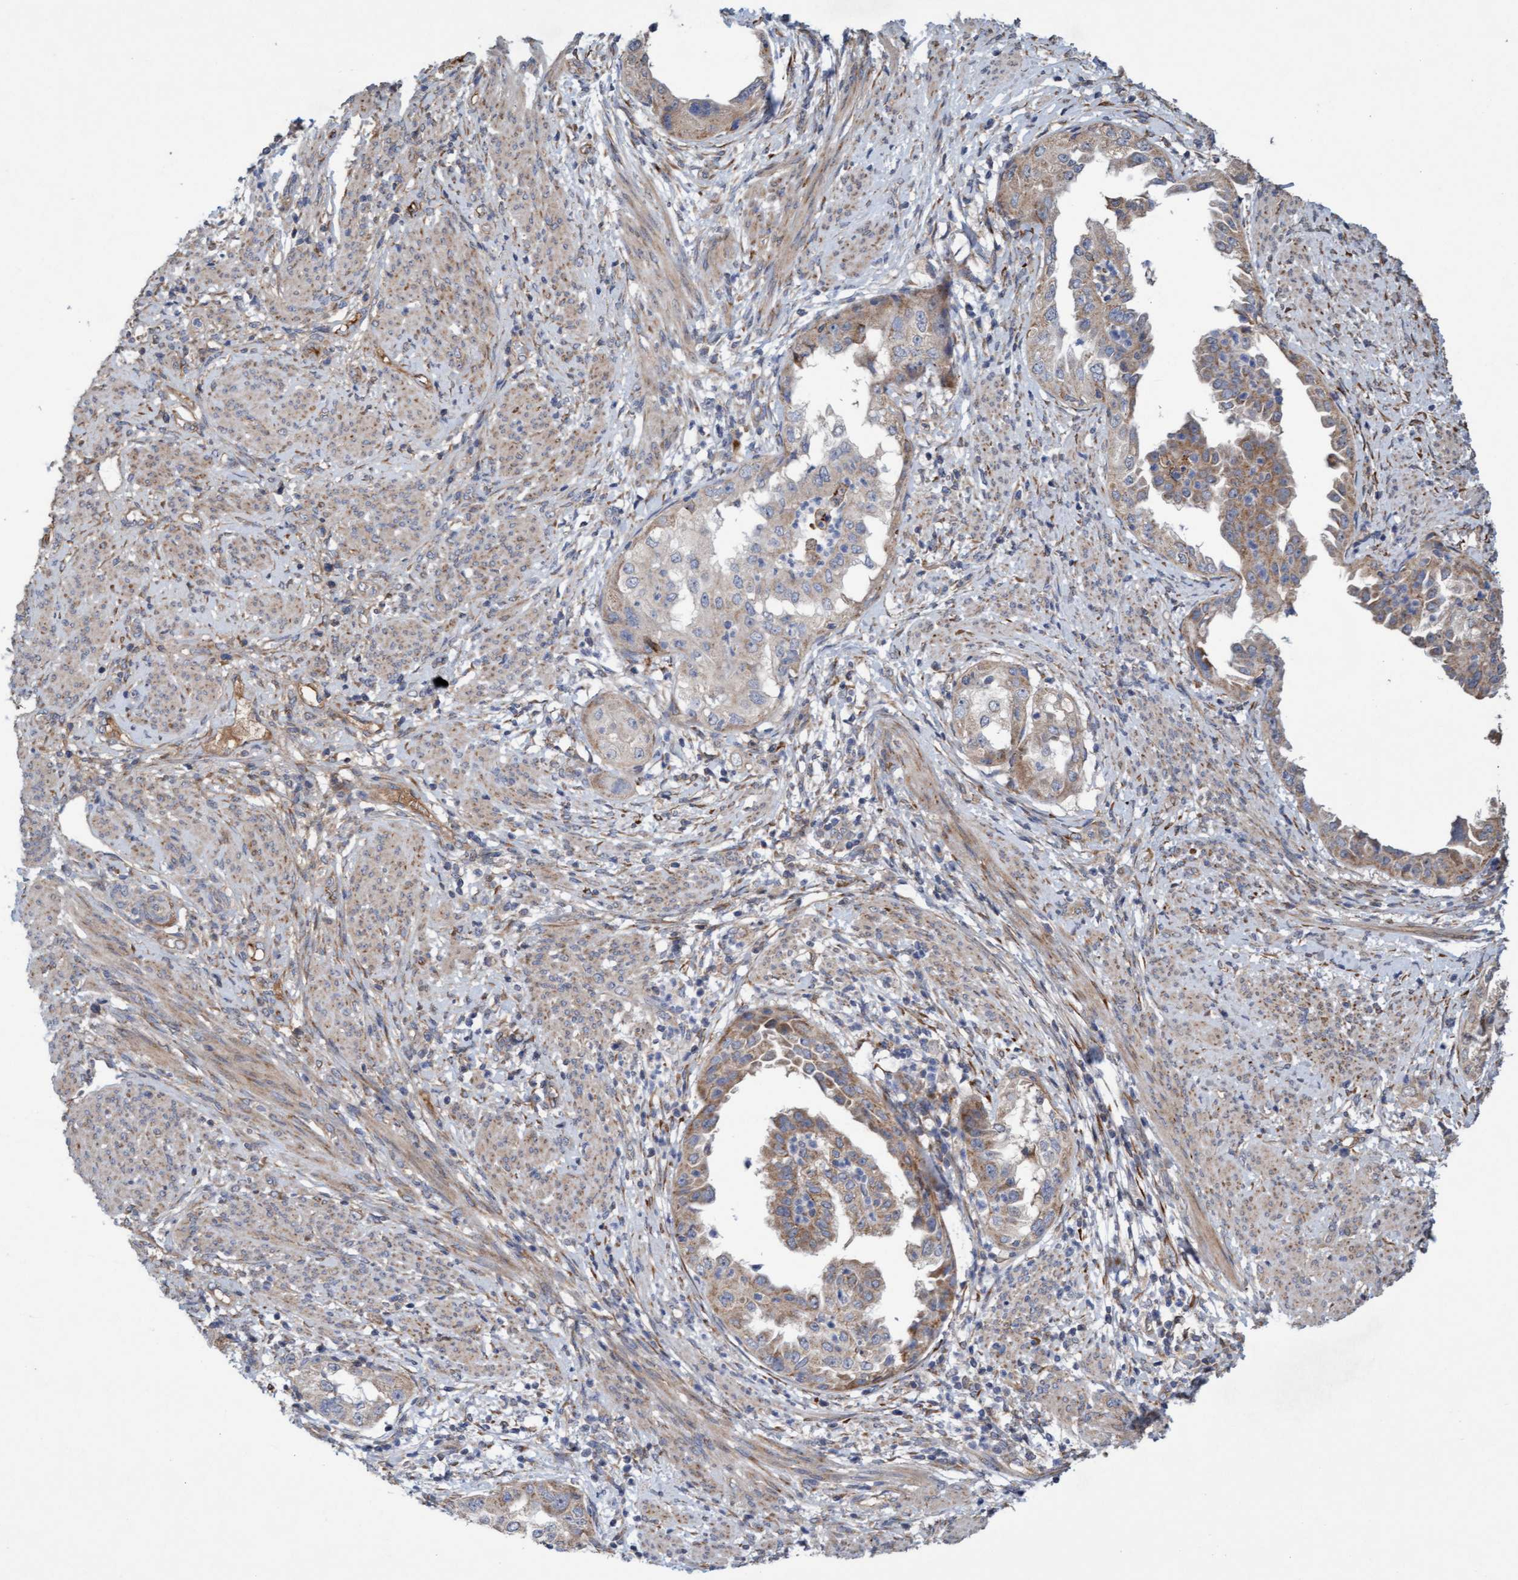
{"staining": {"intensity": "weak", "quantity": ">75%", "location": "cytoplasmic/membranous"}, "tissue": "endometrial cancer", "cell_type": "Tumor cells", "image_type": "cancer", "snomed": [{"axis": "morphology", "description": "Adenocarcinoma, NOS"}, {"axis": "topography", "description": "Endometrium"}], "caption": "Weak cytoplasmic/membranous protein staining is seen in about >75% of tumor cells in adenocarcinoma (endometrial).", "gene": "DDHD2", "patient": {"sex": "female", "age": 85}}